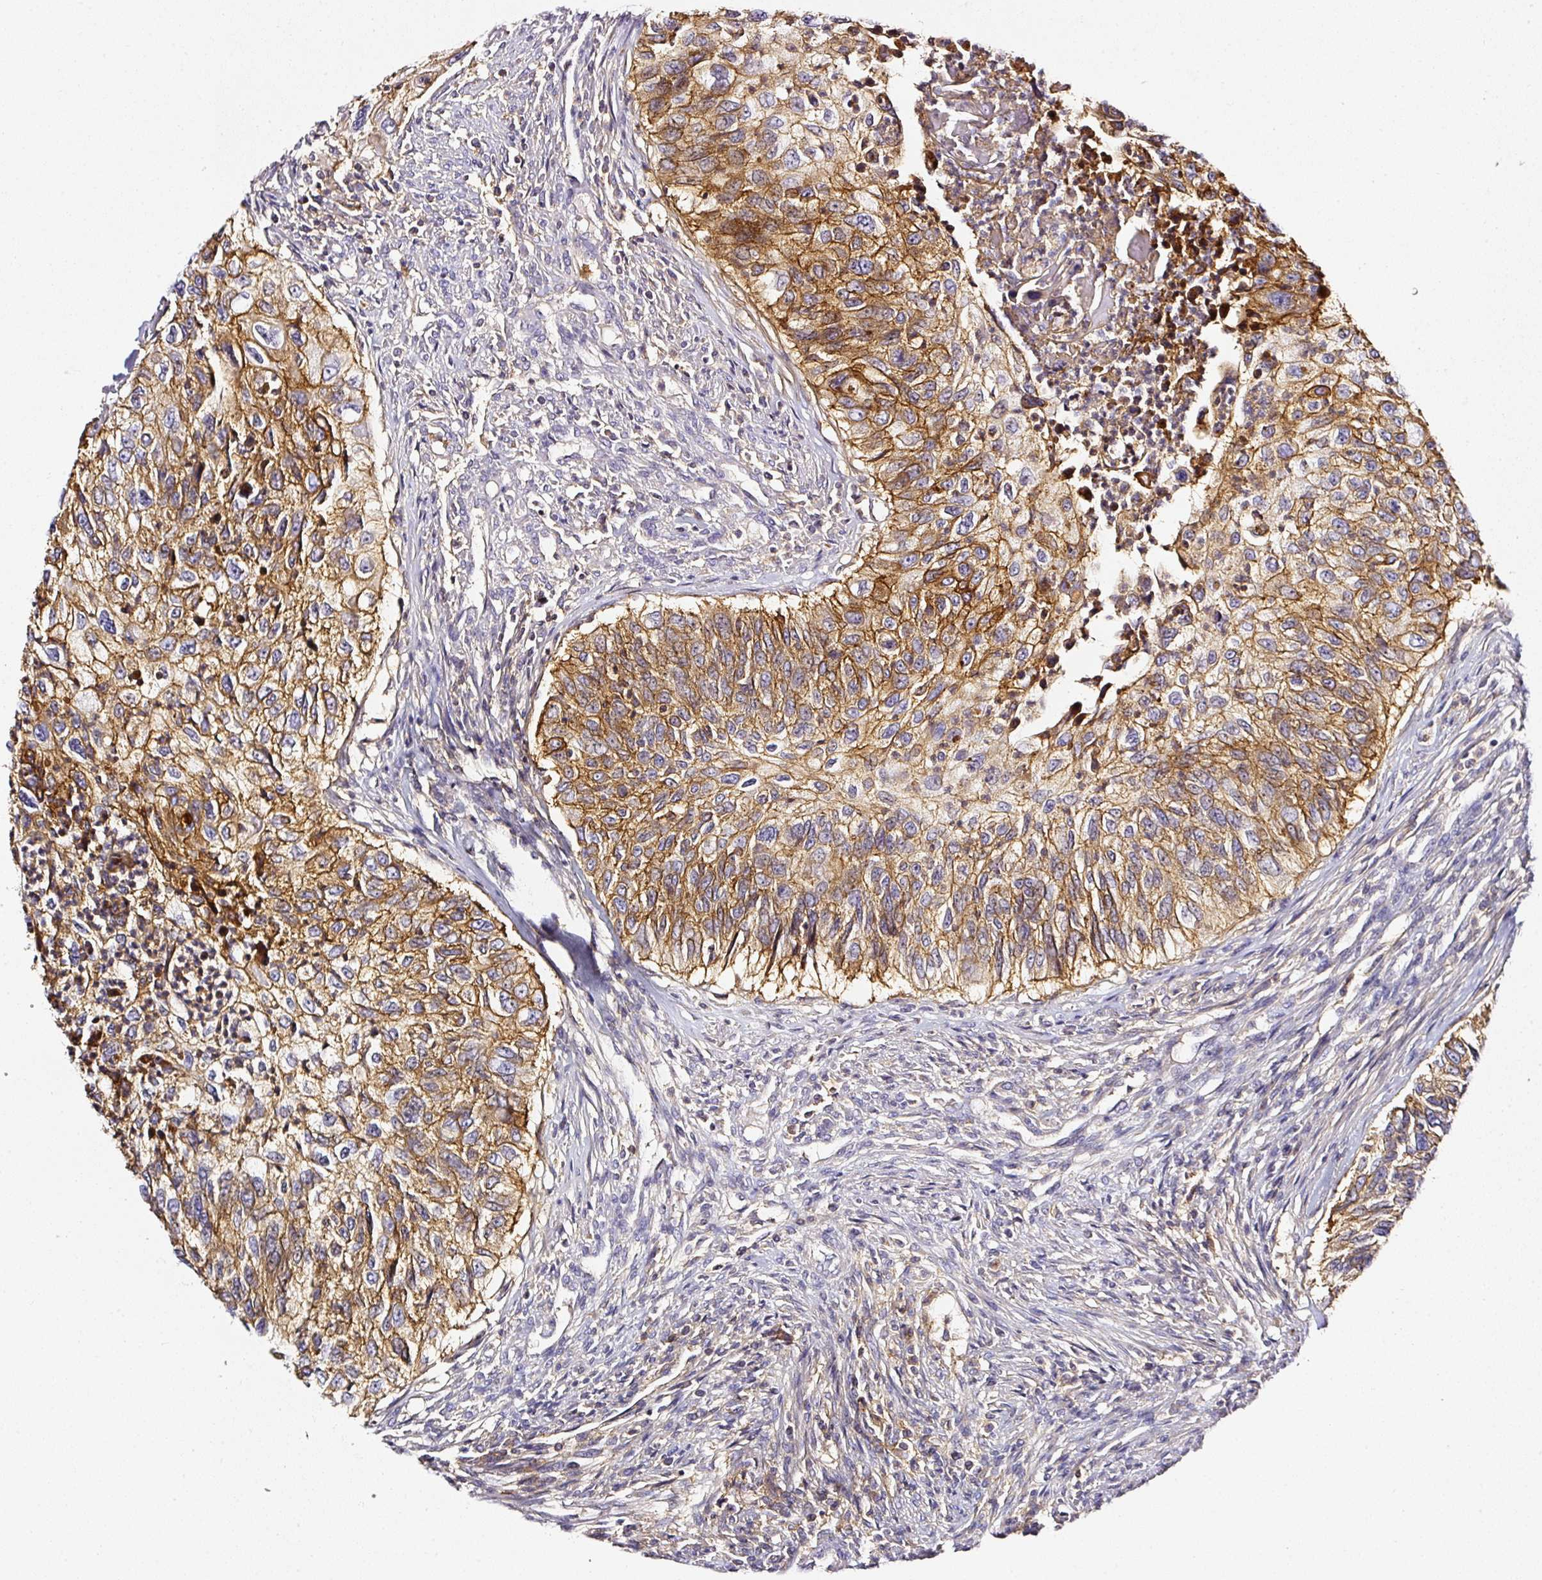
{"staining": {"intensity": "moderate", "quantity": ">75%", "location": "cytoplasmic/membranous"}, "tissue": "urothelial cancer", "cell_type": "Tumor cells", "image_type": "cancer", "snomed": [{"axis": "morphology", "description": "Urothelial carcinoma, High grade"}, {"axis": "topography", "description": "Urinary bladder"}], "caption": "Tumor cells reveal medium levels of moderate cytoplasmic/membranous expression in about >75% of cells in human high-grade urothelial carcinoma.", "gene": "CD47", "patient": {"sex": "female", "age": 60}}